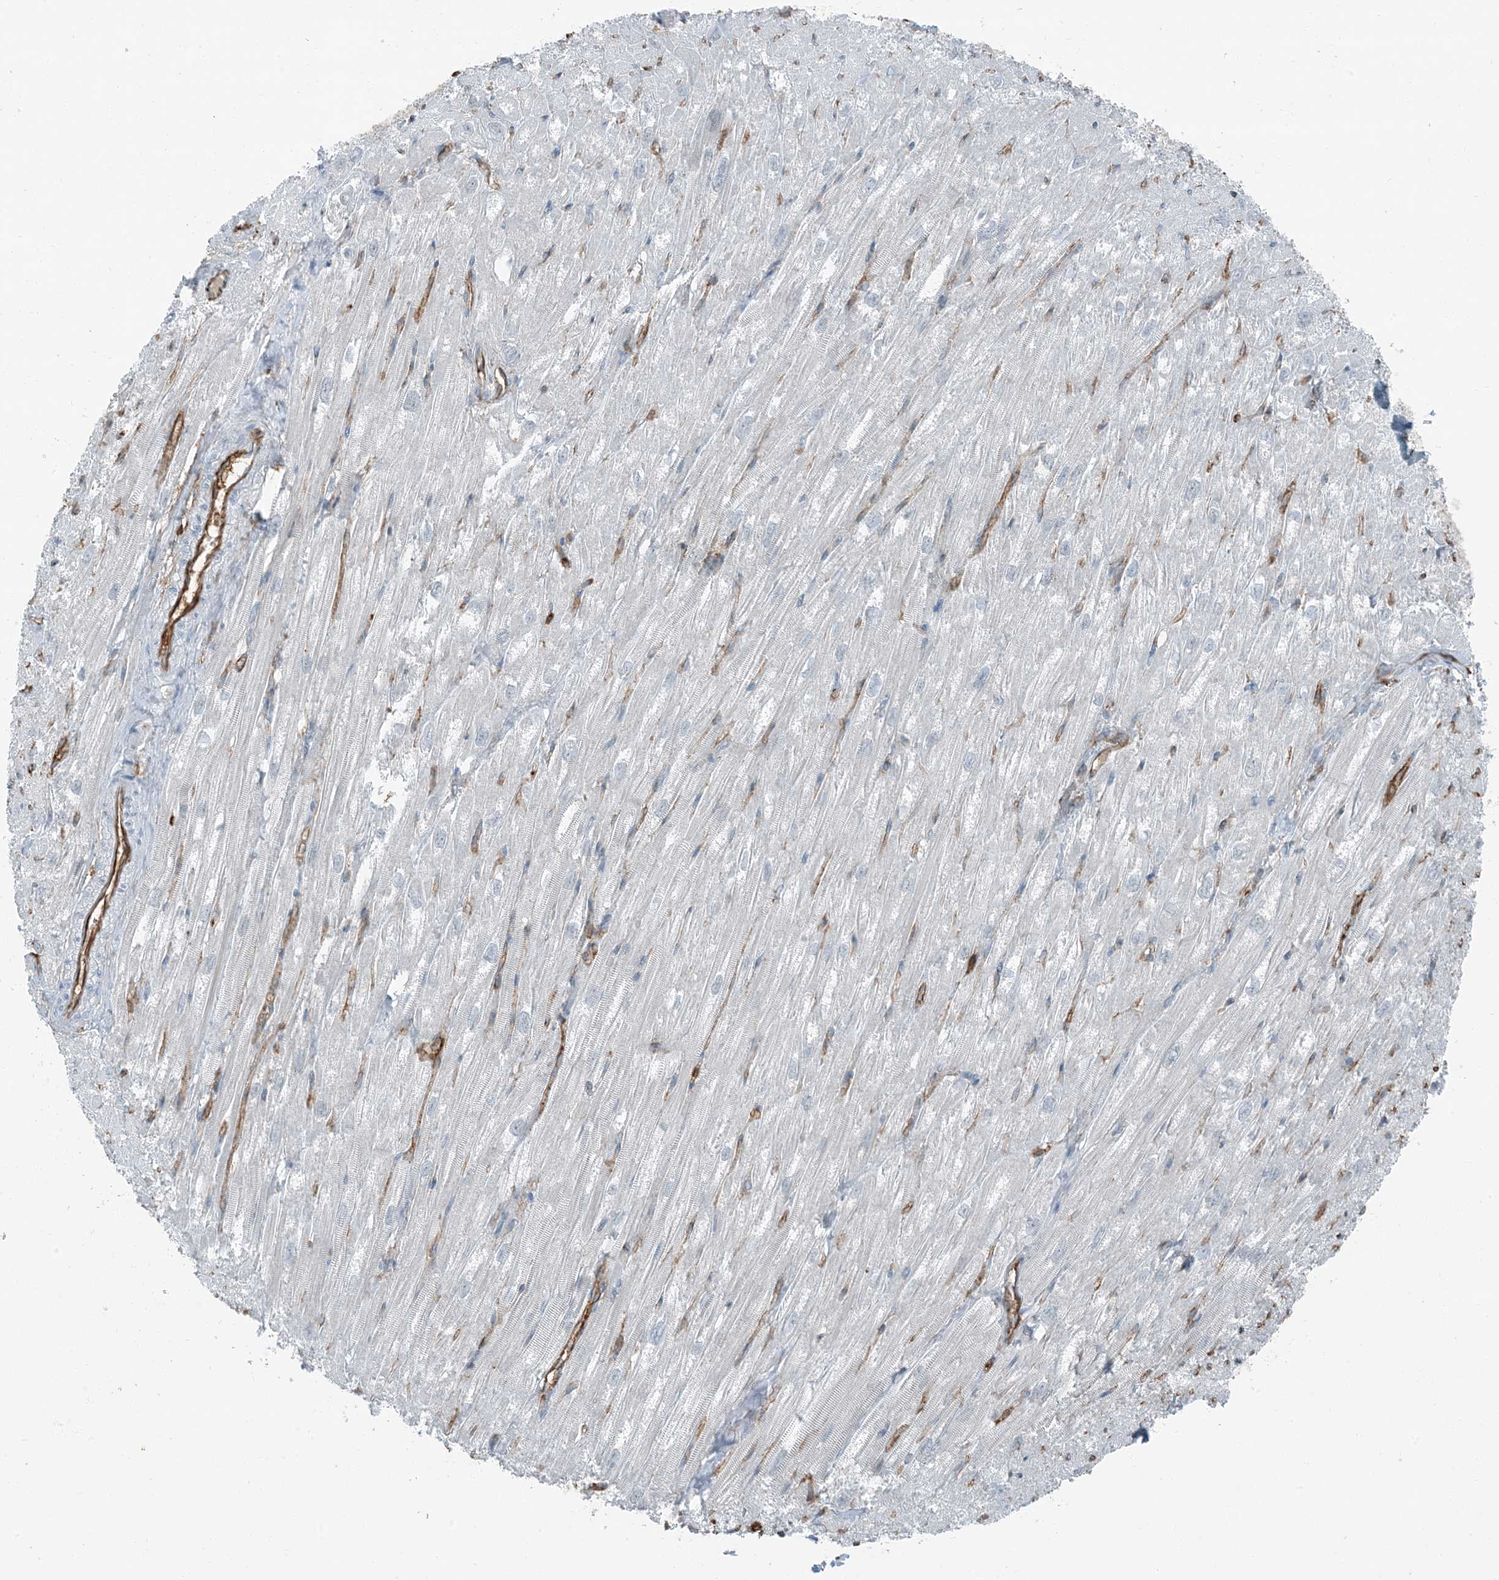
{"staining": {"intensity": "negative", "quantity": "none", "location": "none"}, "tissue": "heart muscle", "cell_type": "Cardiomyocytes", "image_type": "normal", "snomed": [{"axis": "morphology", "description": "Normal tissue, NOS"}, {"axis": "topography", "description": "Heart"}], "caption": "This is an immunohistochemistry histopathology image of benign human heart muscle. There is no positivity in cardiomyocytes.", "gene": "APOBEC3C", "patient": {"sex": "male", "age": 50}}